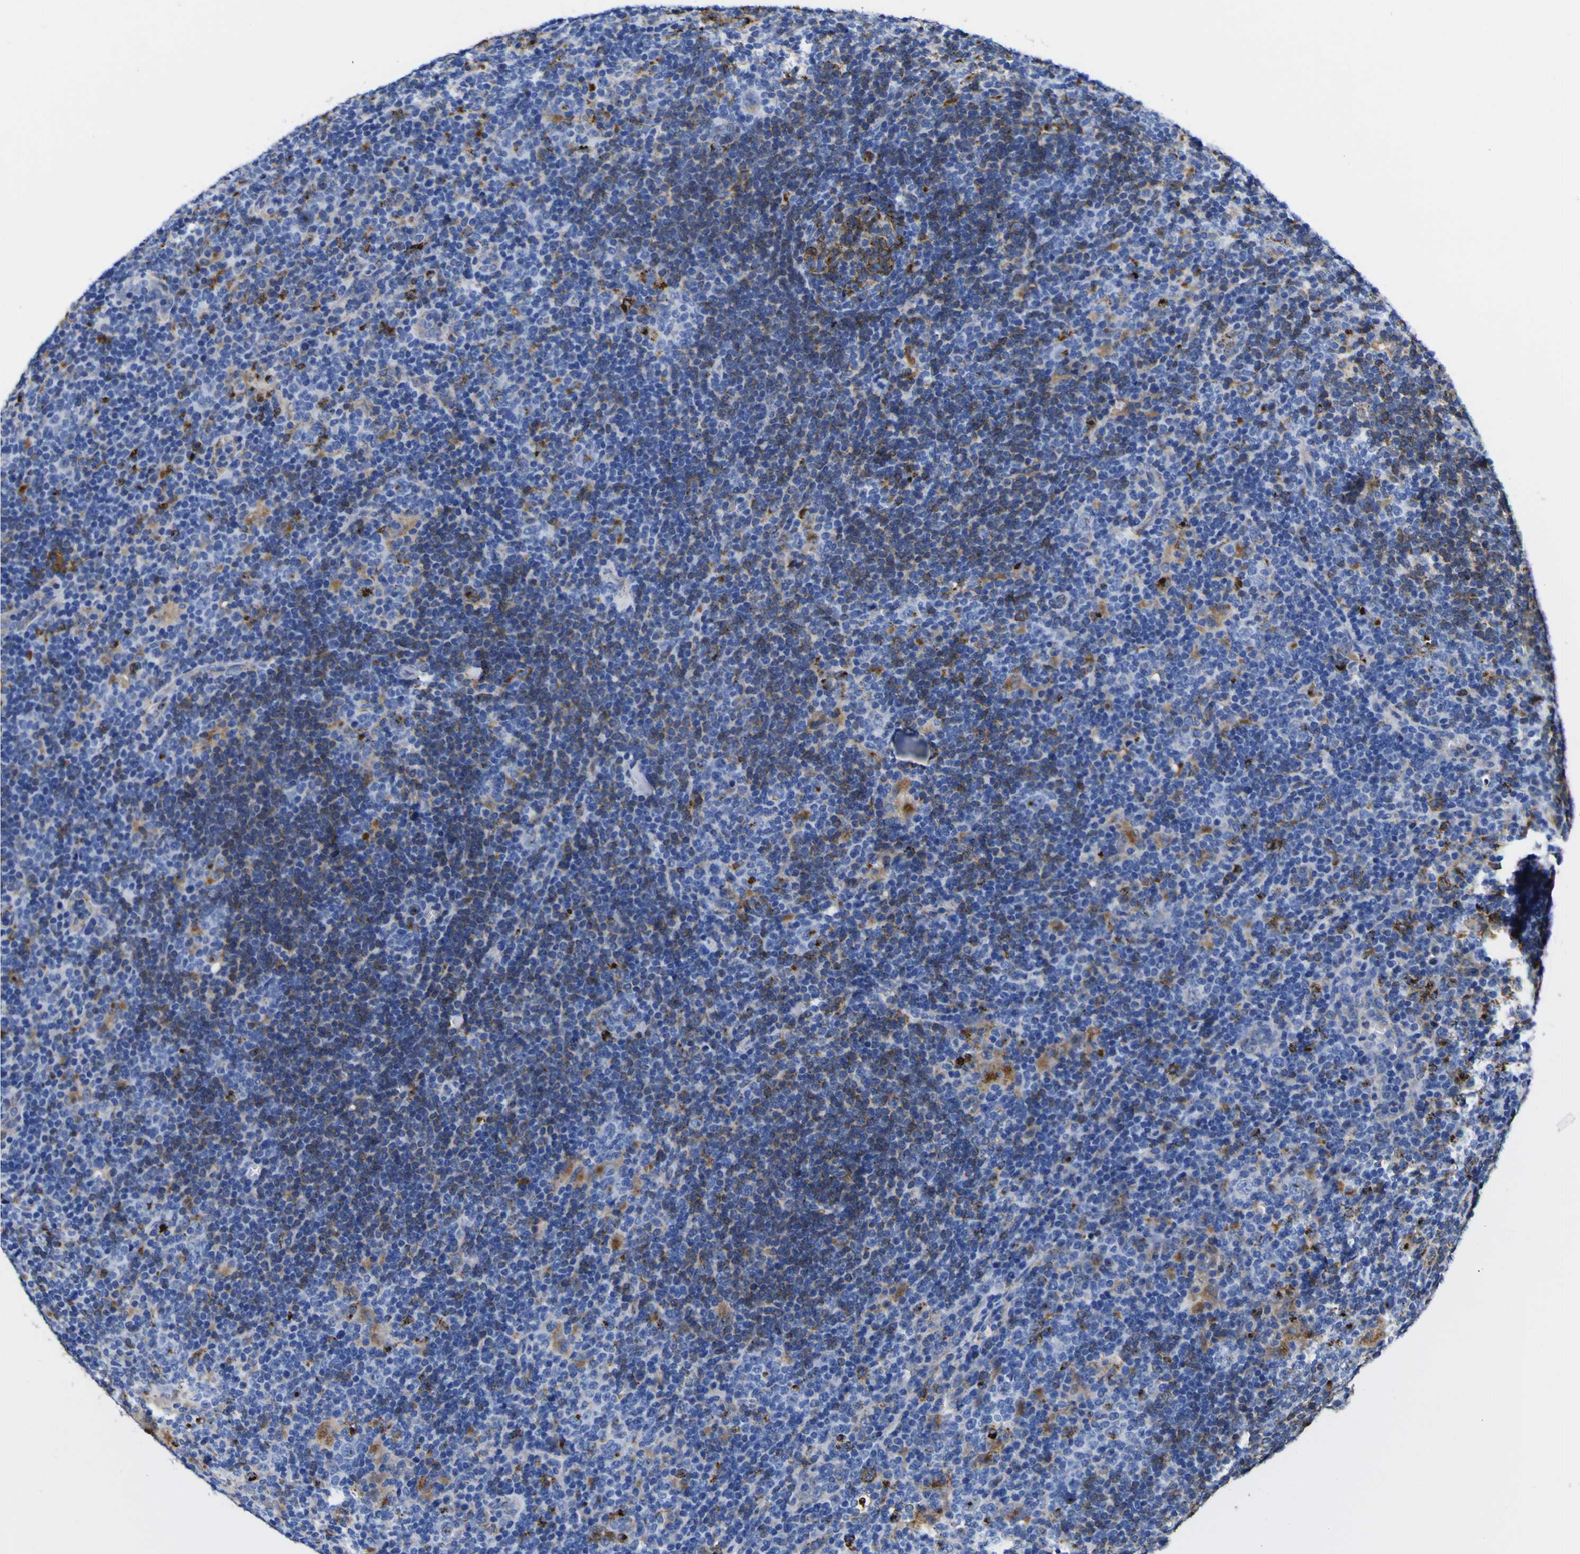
{"staining": {"intensity": "strong", "quantity": "25%-75%", "location": "cytoplasmic/membranous"}, "tissue": "lymphoma", "cell_type": "Tumor cells", "image_type": "cancer", "snomed": [{"axis": "morphology", "description": "Hodgkin's disease, NOS"}, {"axis": "topography", "description": "Lymph node"}], "caption": "Immunohistochemistry (IHC) of human lymphoma reveals high levels of strong cytoplasmic/membranous expression in about 25%-75% of tumor cells.", "gene": "HLA-DQA1", "patient": {"sex": "female", "age": 57}}